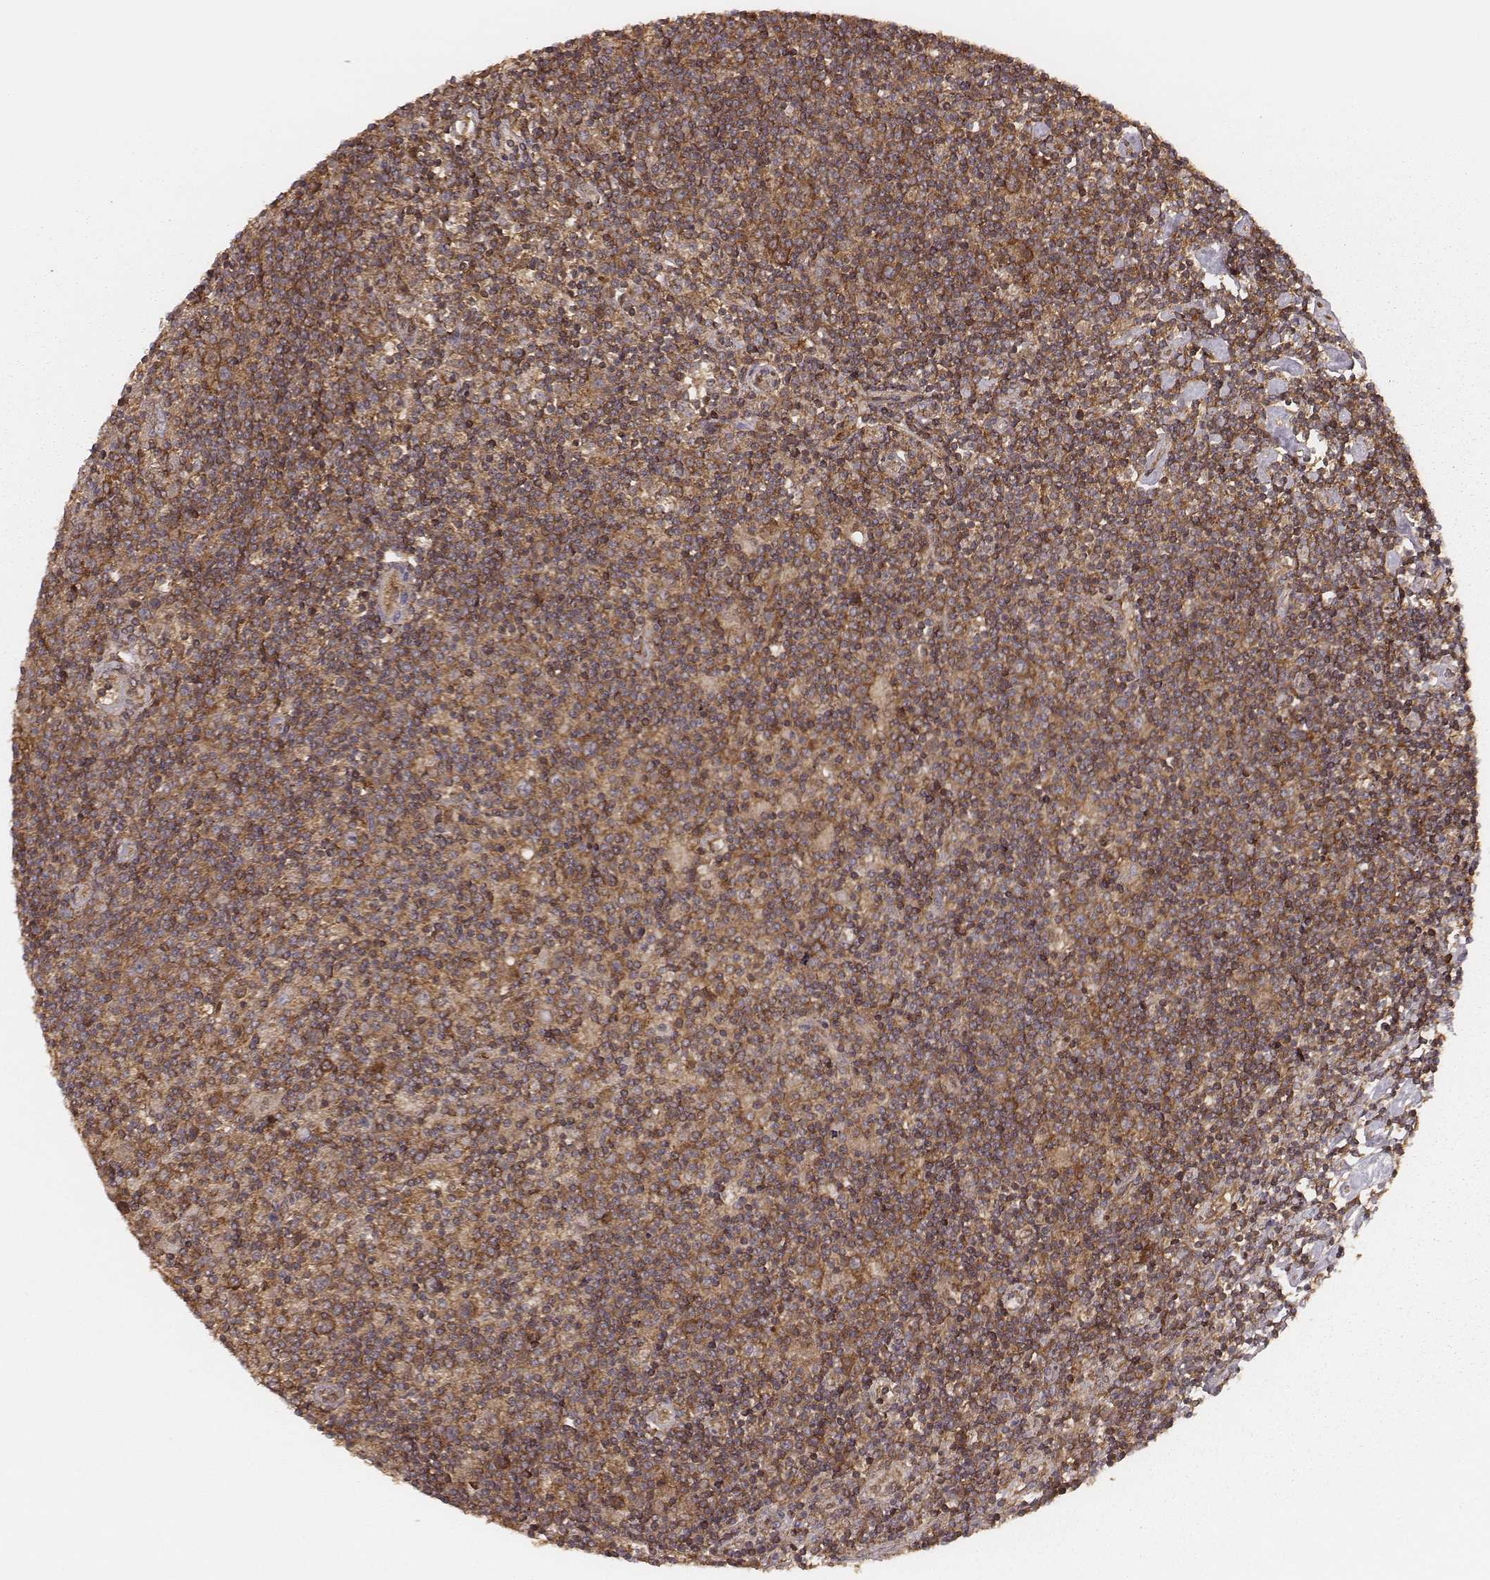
{"staining": {"intensity": "moderate", "quantity": ">75%", "location": "cytoplasmic/membranous"}, "tissue": "lymphoma", "cell_type": "Tumor cells", "image_type": "cancer", "snomed": [{"axis": "morphology", "description": "Hodgkin's disease, NOS"}, {"axis": "topography", "description": "Lymph node"}], "caption": "Protein staining of lymphoma tissue exhibits moderate cytoplasmic/membranous staining in approximately >75% of tumor cells. (DAB IHC, brown staining for protein, blue staining for nuclei).", "gene": "CARS1", "patient": {"sex": "male", "age": 40}}